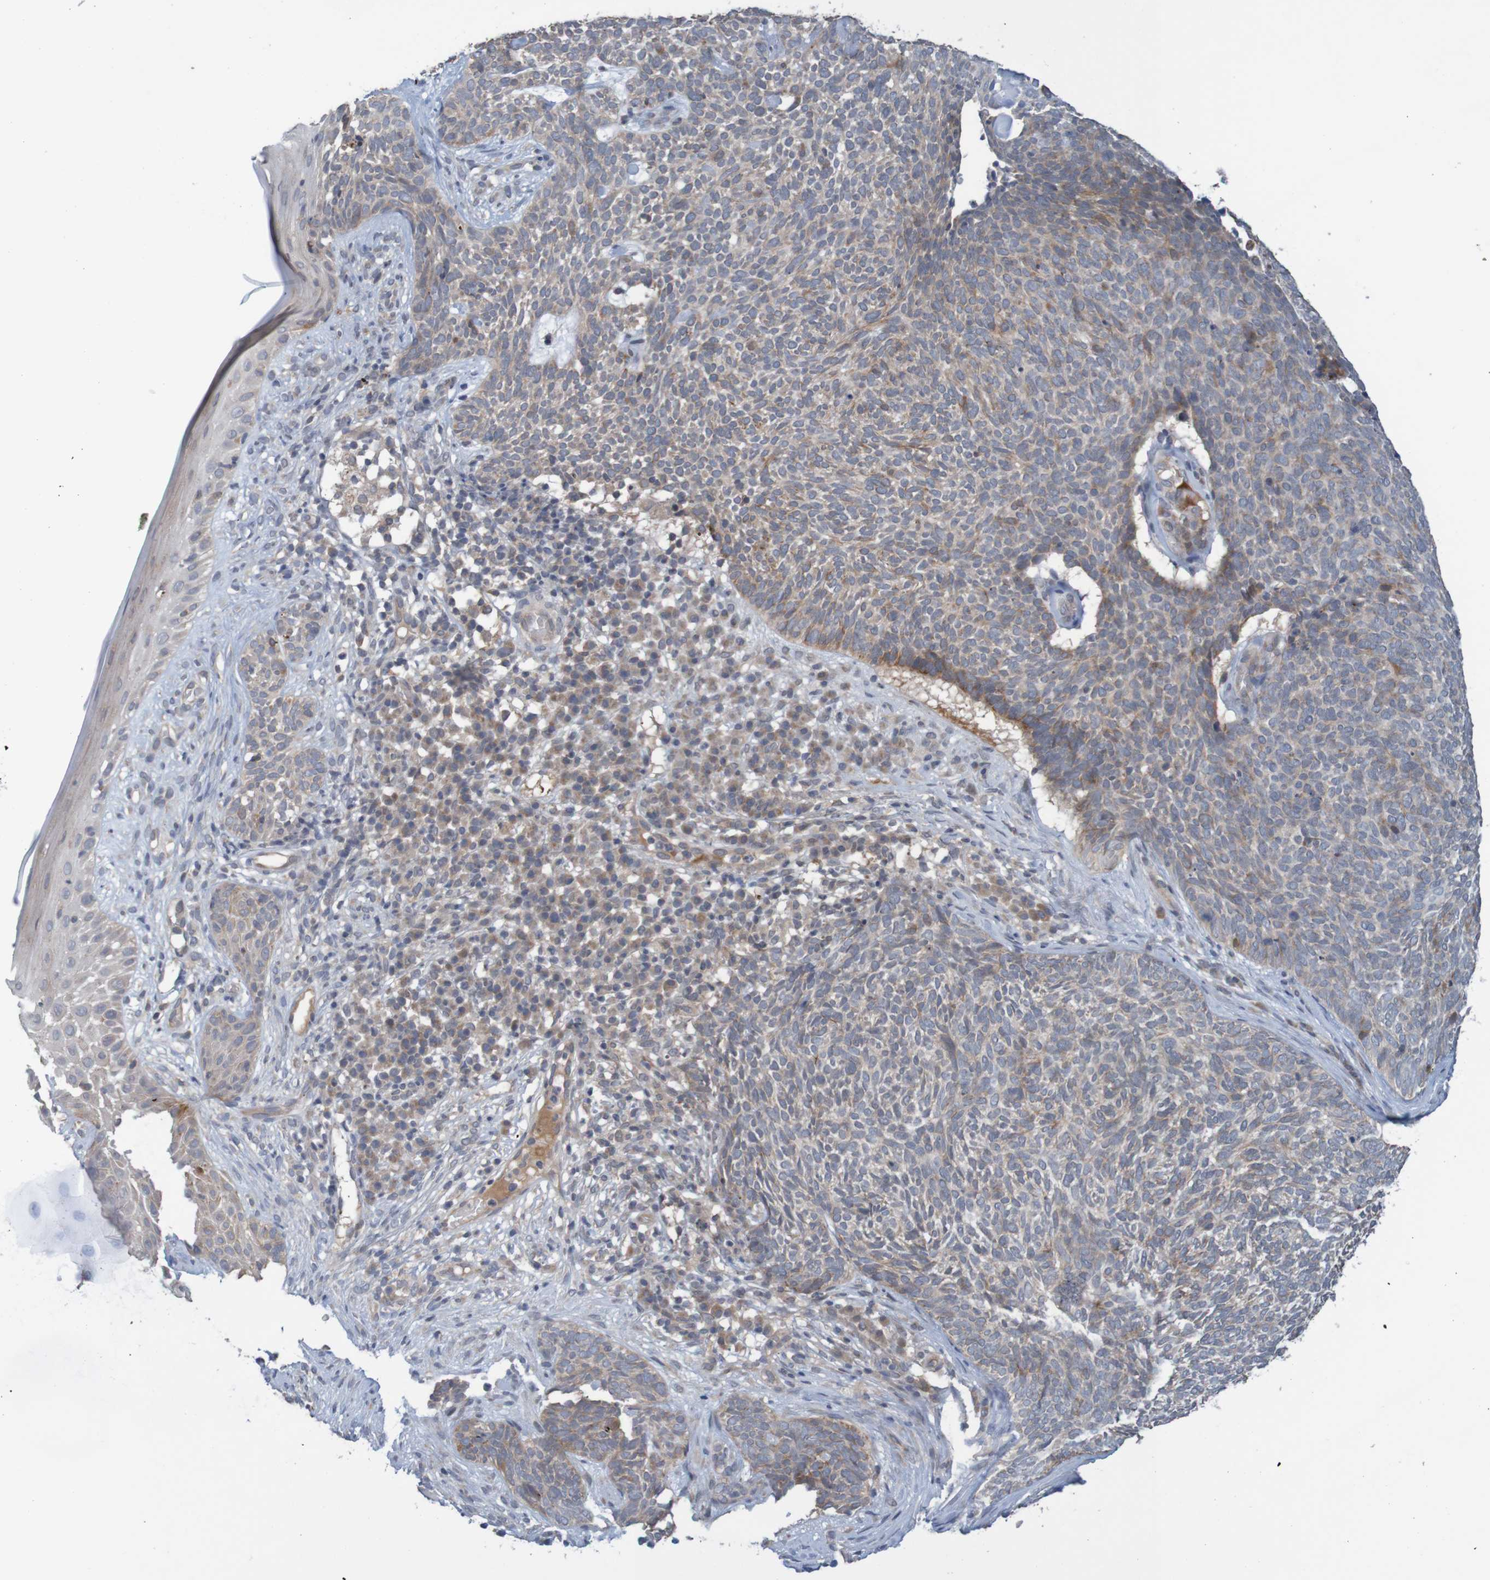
{"staining": {"intensity": "moderate", "quantity": "<25%", "location": "cytoplasmic/membranous"}, "tissue": "skin cancer", "cell_type": "Tumor cells", "image_type": "cancer", "snomed": [{"axis": "morphology", "description": "Basal cell carcinoma"}, {"axis": "topography", "description": "Skin"}], "caption": "DAB immunohistochemical staining of human skin basal cell carcinoma reveals moderate cytoplasmic/membranous protein positivity in about <25% of tumor cells.", "gene": "ANKK1", "patient": {"sex": "female", "age": 84}}